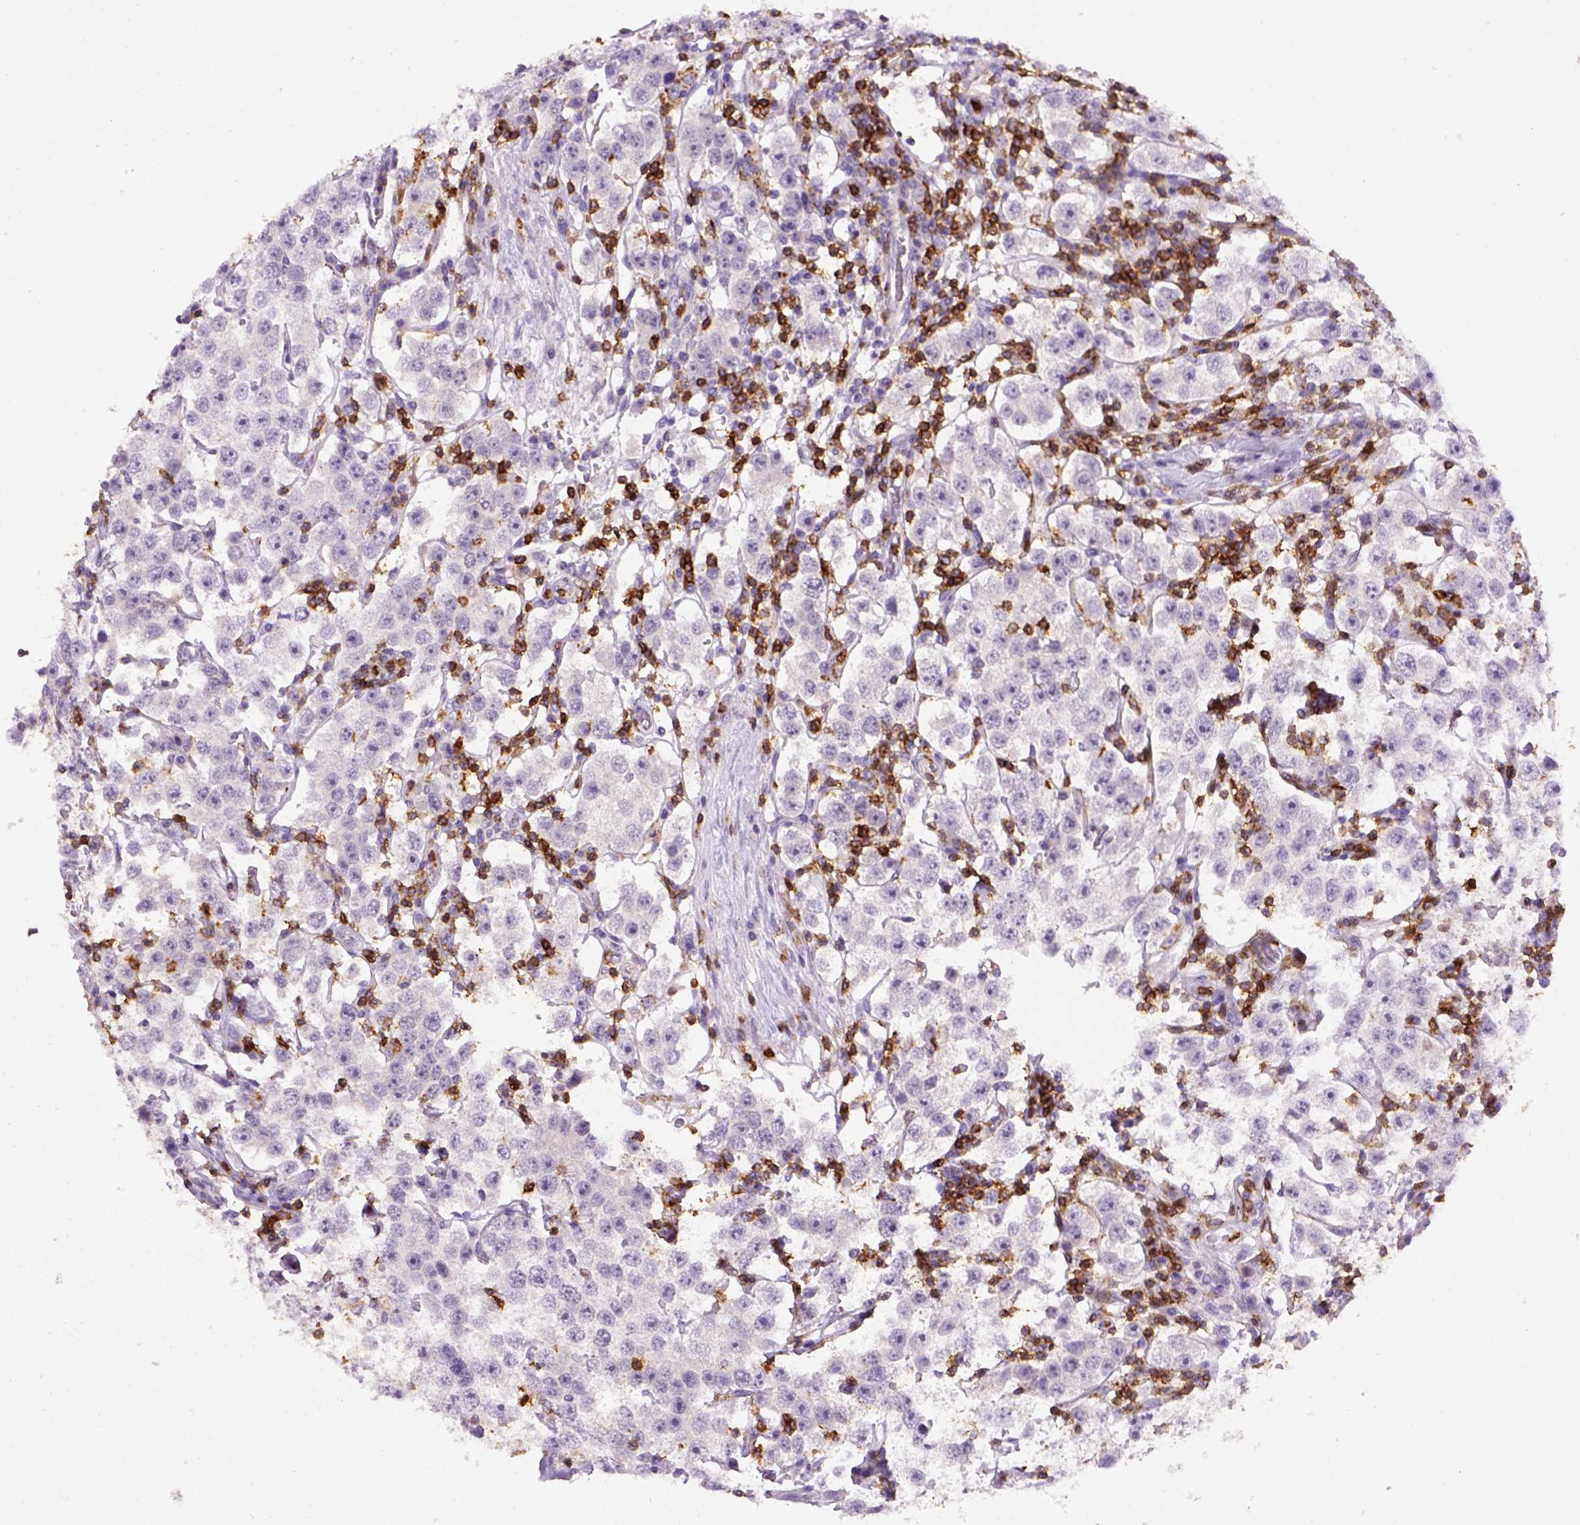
{"staining": {"intensity": "negative", "quantity": "none", "location": "none"}, "tissue": "testis cancer", "cell_type": "Tumor cells", "image_type": "cancer", "snomed": [{"axis": "morphology", "description": "Seminoma, NOS"}, {"axis": "topography", "description": "Testis"}], "caption": "There is no significant expression in tumor cells of testis seminoma. (DAB immunohistochemistry with hematoxylin counter stain).", "gene": "CD3E", "patient": {"sex": "male", "age": 37}}